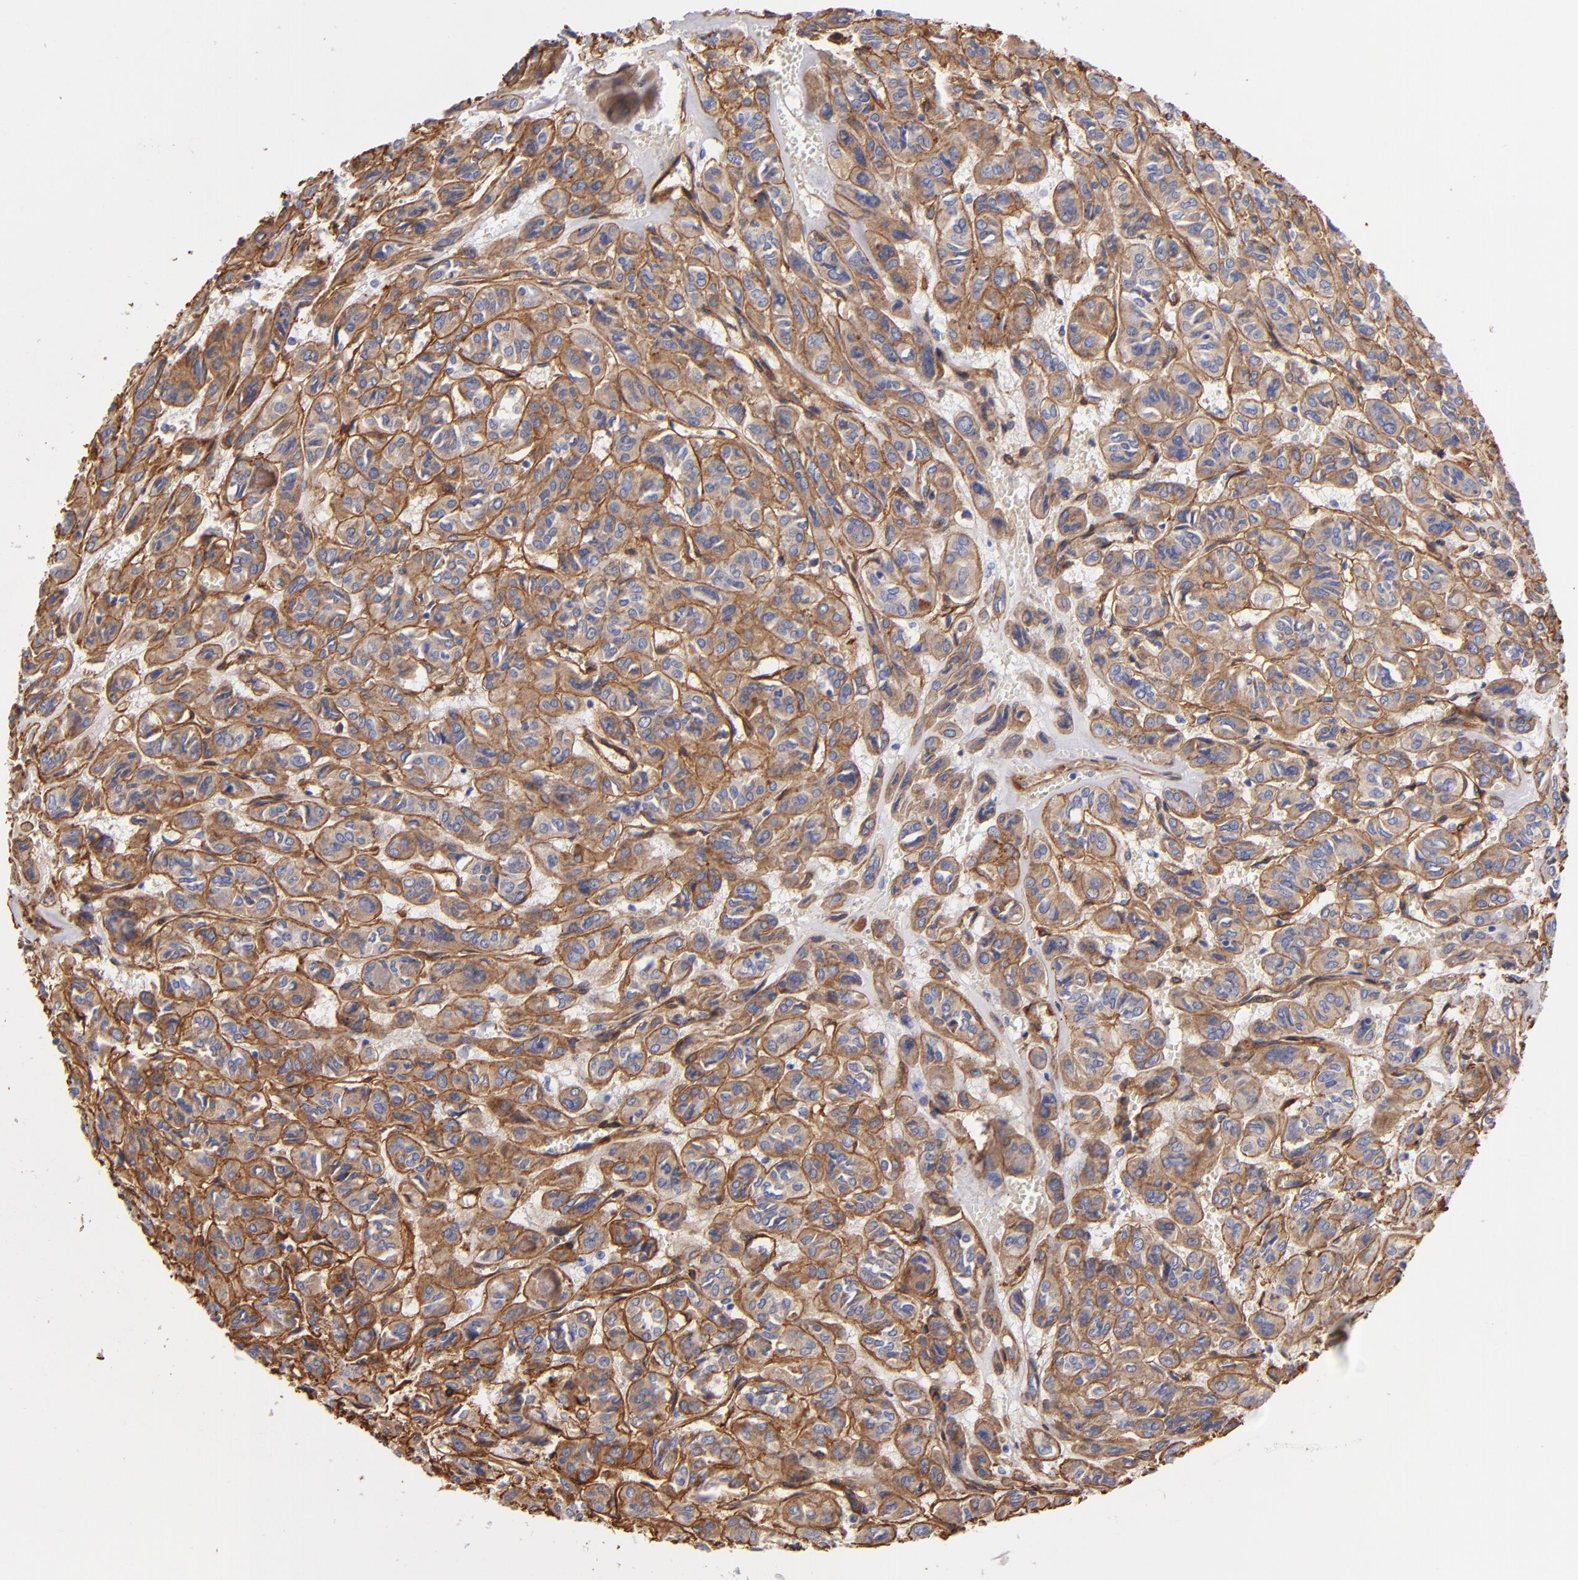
{"staining": {"intensity": "moderate", "quantity": ">75%", "location": "cytoplasmic/membranous"}, "tissue": "thyroid cancer", "cell_type": "Tumor cells", "image_type": "cancer", "snomed": [{"axis": "morphology", "description": "Follicular adenoma carcinoma, NOS"}, {"axis": "topography", "description": "Thyroid gland"}], "caption": "Immunohistochemical staining of human thyroid follicular adenoma carcinoma demonstrates medium levels of moderate cytoplasmic/membranous protein staining in approximately >75% of tumor cells. Using DAB (3,3'-diaminobenzidine) (brown) and hematoxylin (blue) stains, captured at high magnification using brightfield microscopy.", "gene": "LAMC1", "patient": {"sex": "female", "age": 71}}